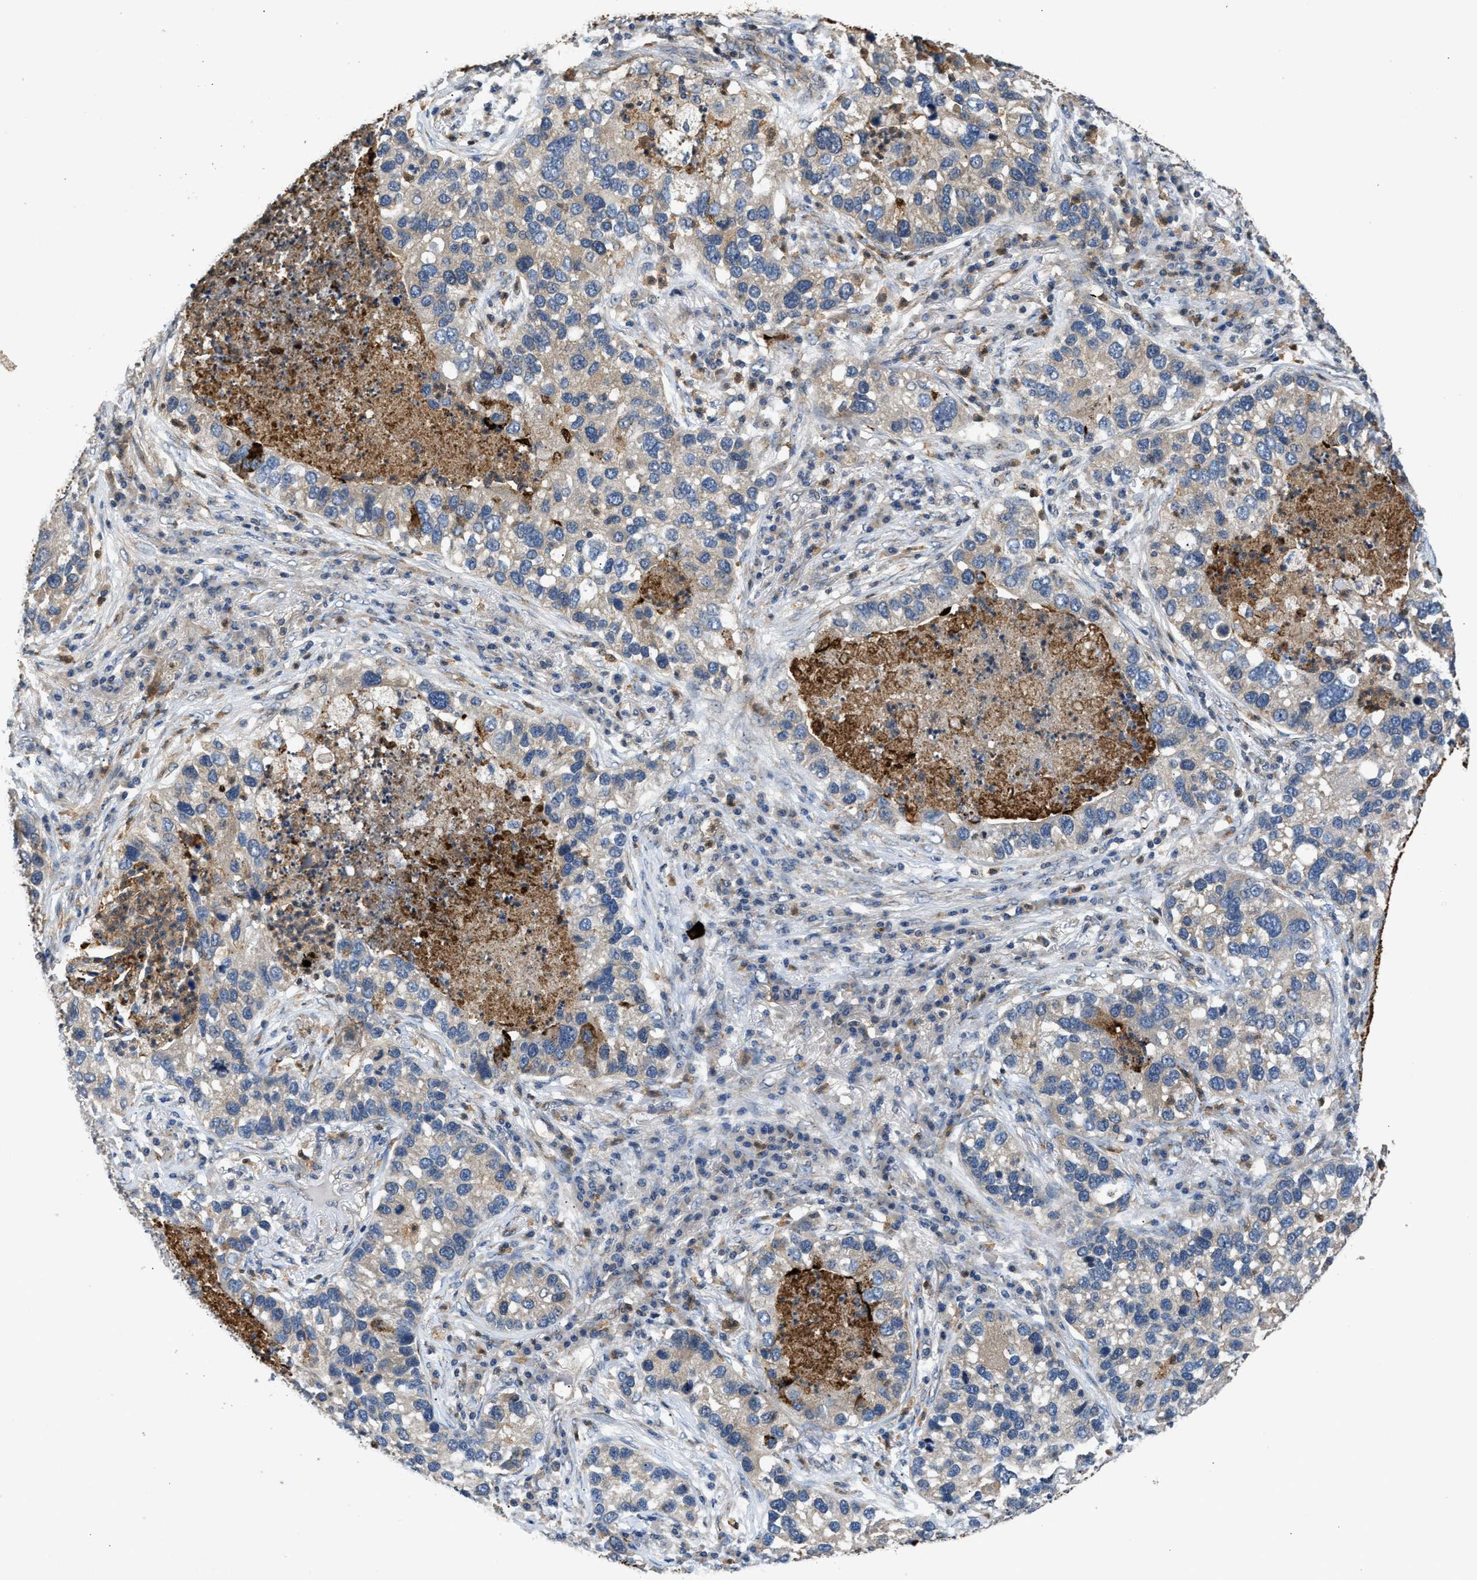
{"staining": {"intensity": "negative", "quantity": "none", "location": "none"}, "tissue": "lung cancer", "cell_type": "Tumor cells", "image_type": "cancer", "snomed": [{"axis": "morphology", "description": "Normal tissue, NOS"}, {"axis": "morphology", "description": "Adenocarcinoma, NOS"}, {"axis": "topography", "description": "Bronchus"}, {"axis": "topography", "description": "Lung"}], "caption": "Protein analysis of lung cancer reveals no significant positivity in tumor cells.", "gene": "CHUK", "patient": {"sex": "male", "age": 54}}